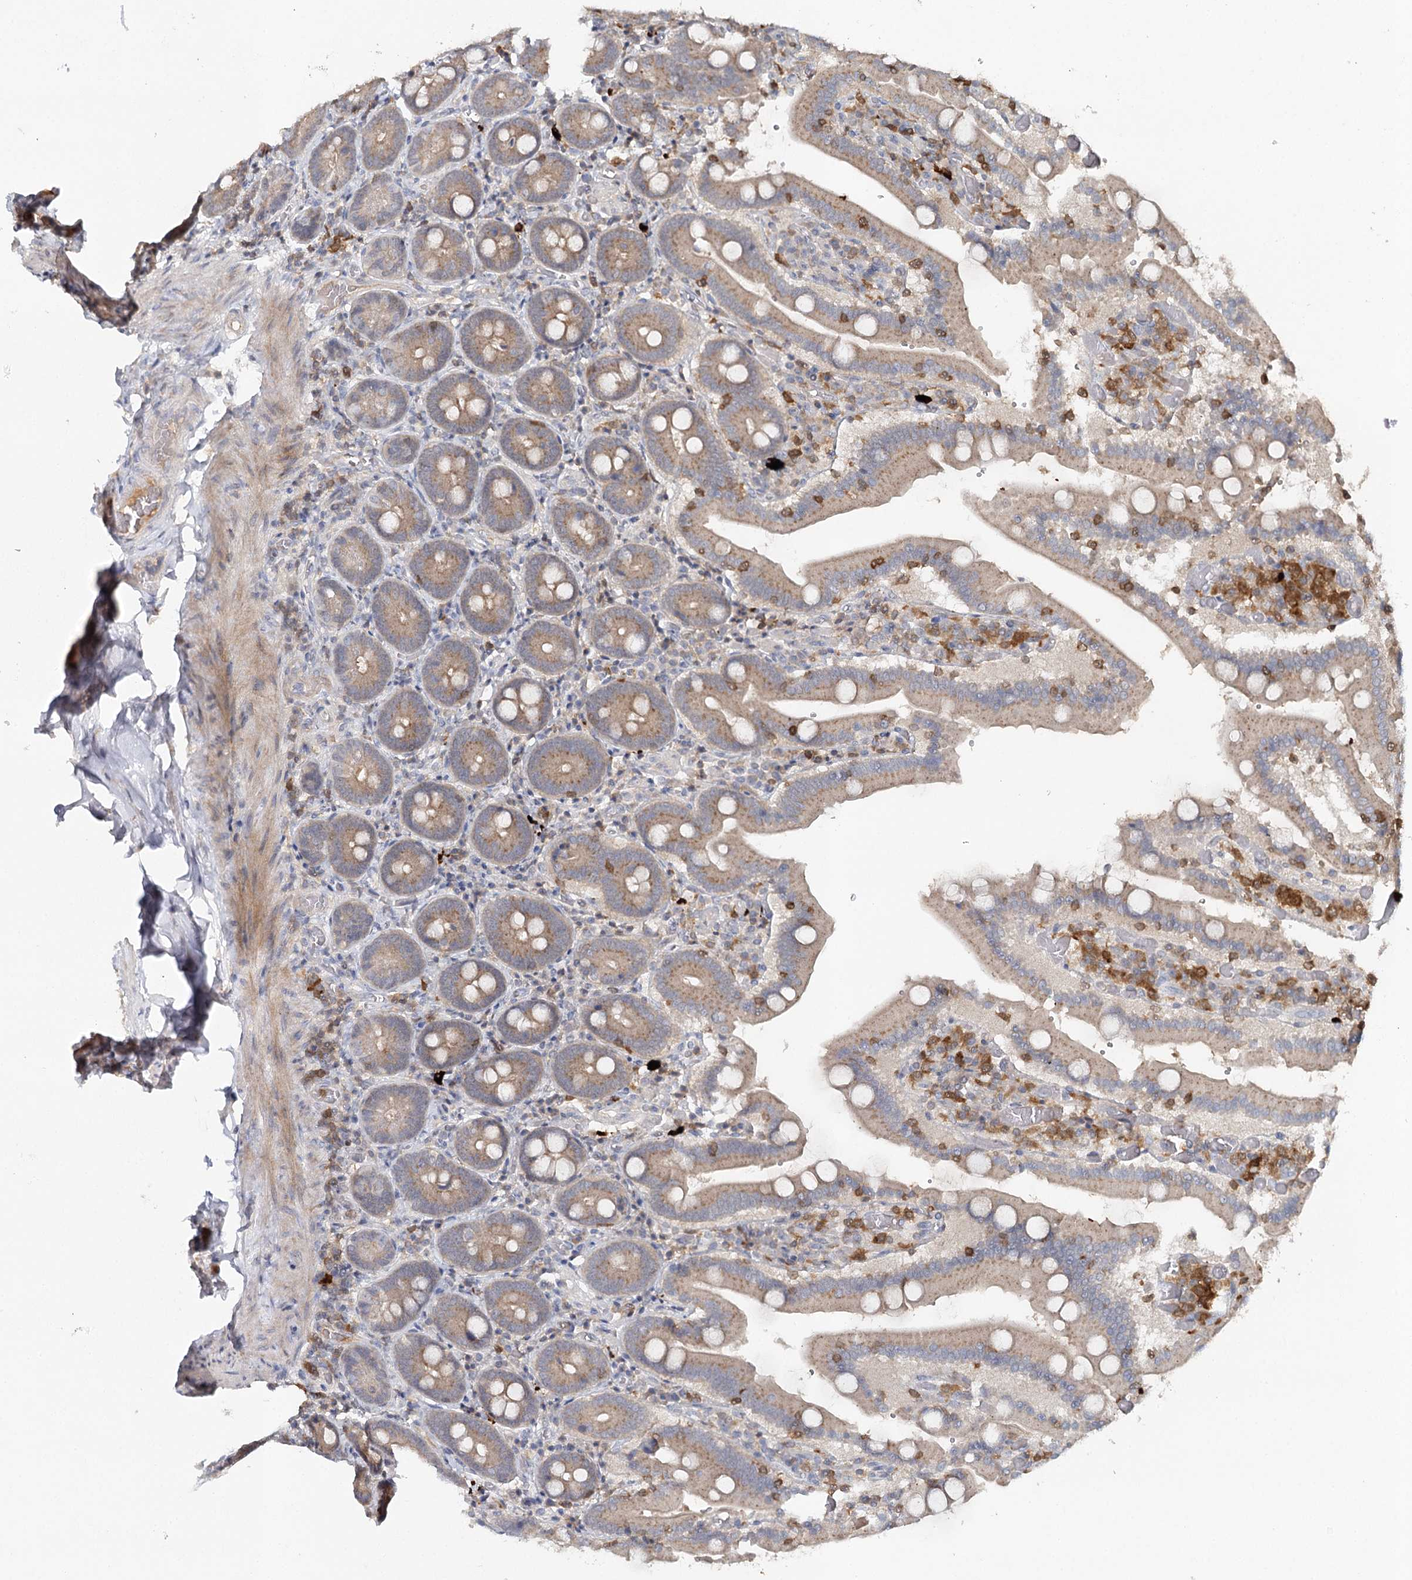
{"staining": {"intensity": "moderate", "quantity": ">75%", "location": "cytoplasmic/membranous"}, "tissue": "duodenum", "cell_type": "Glandular cells", "image_type": "normal", "snomed": [{"axis": "morphology", "description": "Normal tissue, NOS"}, {"axis": "topography", "description": "Duodenum"}], "caption": "An immunohistochemistry (IHC) photomicrograph of benign tissue is shown. Protein staining in brown labels moderate cytoplasmic/membranous positivity in duodenum within glandular cells.", "gene": "SLC41A2", "patient": {"sex": "female", "age": 62}}